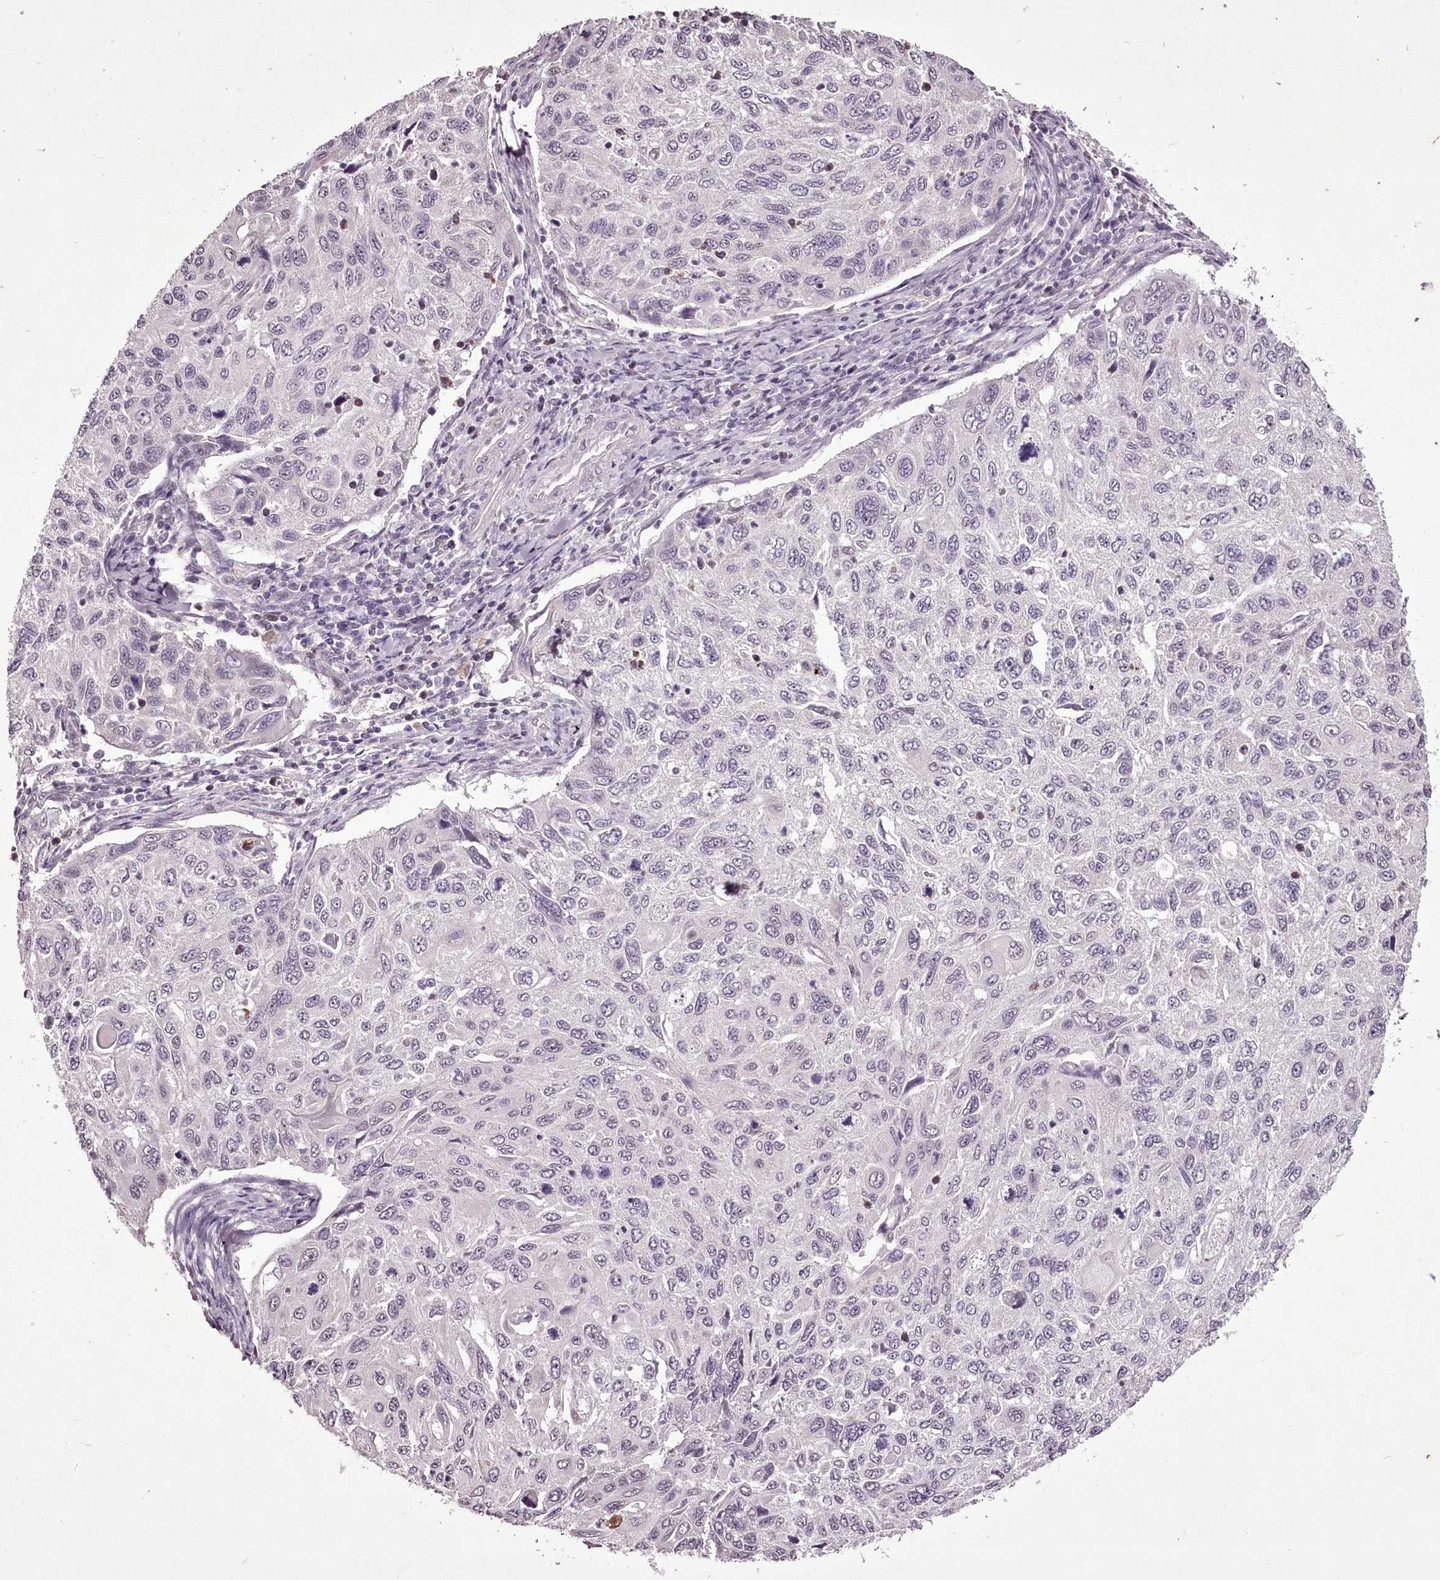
{"staining": {"intensity": "negative", "quantity": "none", "location": "none"}, "tissue": "cervical cancer", "cell_type": "Tumor cells", "image_type": "cancer", "snomed": [{"axis": "morphology", "description": "Squamous cell carcinoma, NOS"}, {"axis": "topography", "description": "Cervix"}], "caption": "IHC of squamous cell carcinoma (cervical) displays no expression in tumor cells.", "gene": "C1orf56", "patient": {"sex": "female", "age": 70}}